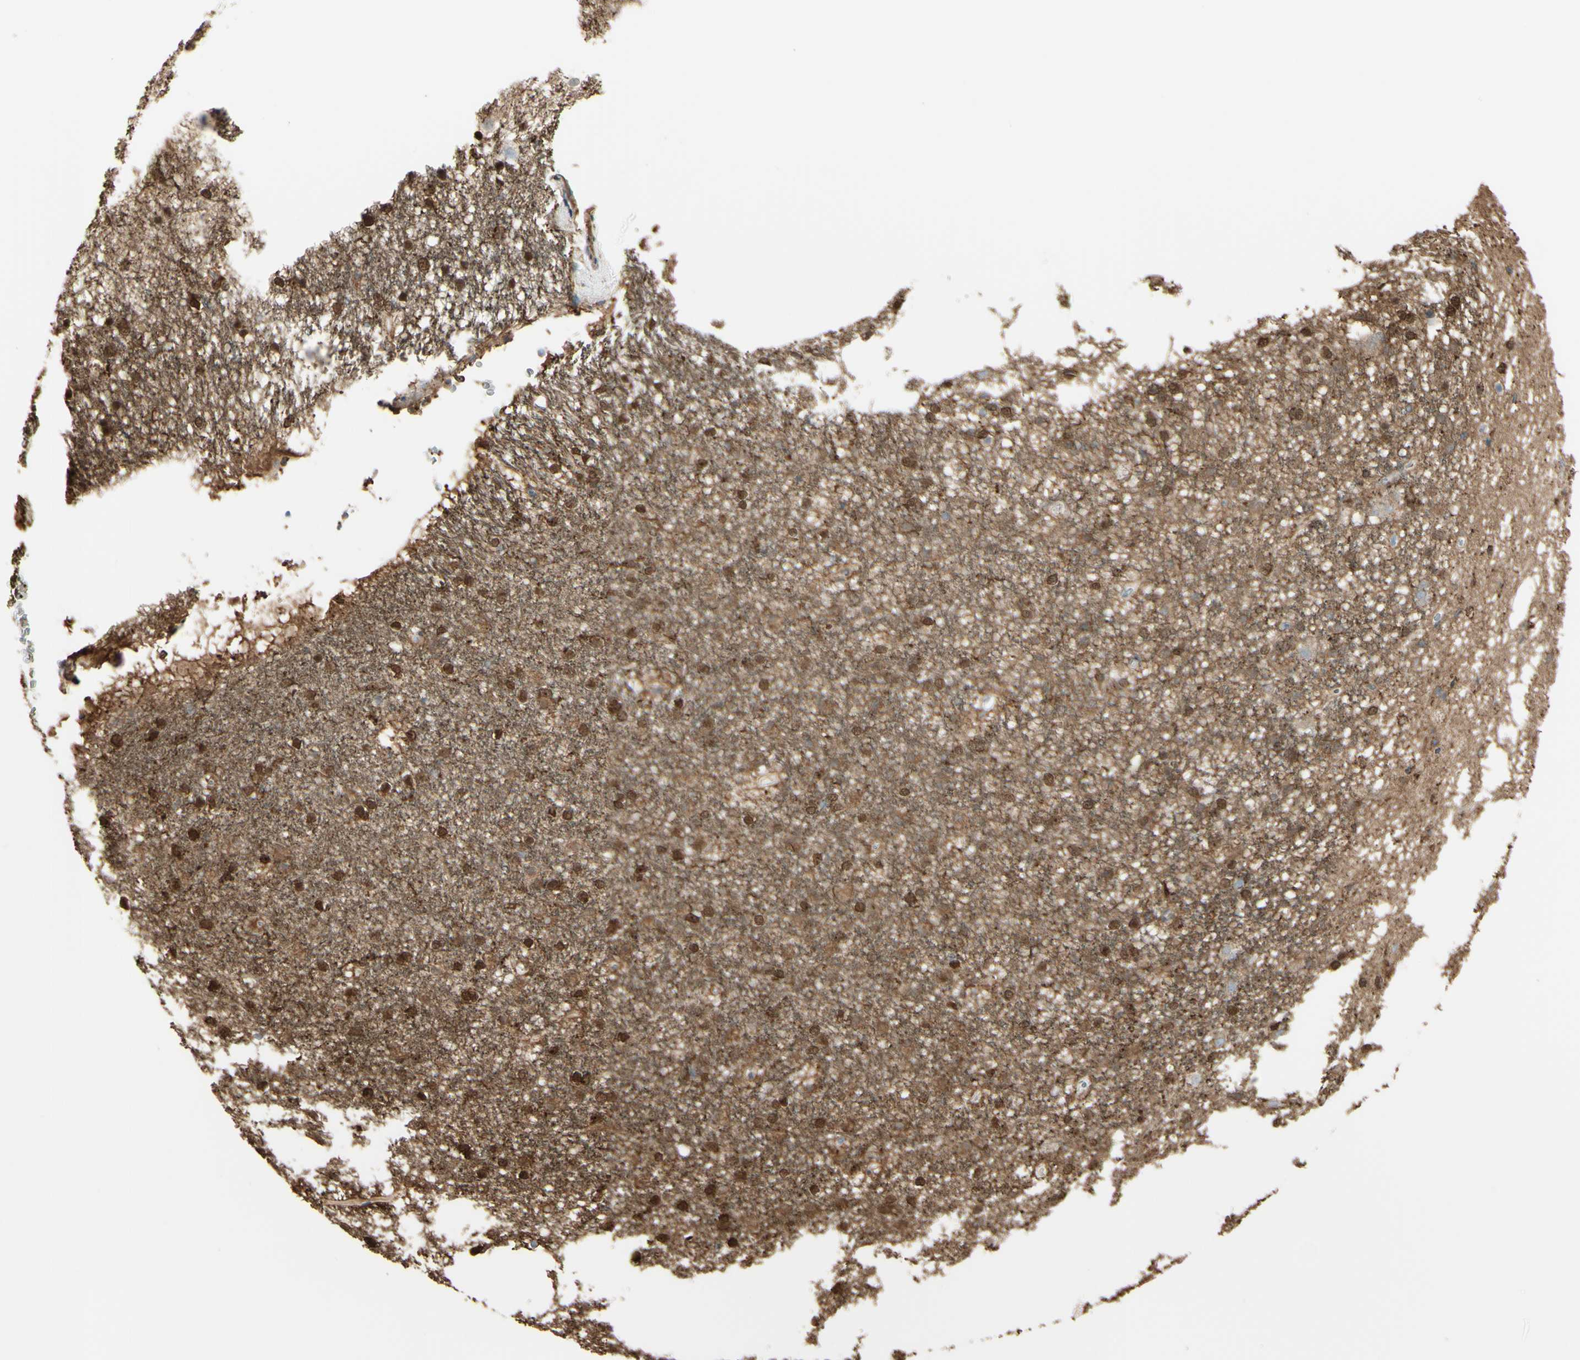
{"staining": {"intensity": "strong", "quantity": "<25%", "location": "cytoplasmic/membranous,nuclear"}, "tissue": "caudate", "cell_type": "Glial cells", "image_type": "normal", "snomed": [{"axis": "morphology", "description": "Normal tissue, NOS"}, {"axis": "topography", "description": "Lateral ventricle wall"}], "caption": "Immunohistochemistry (IHC) of normal human caudate exhibits medium levels of strong cytoplasmic/membranous,nuclear staining in approximately <25% of glial cells.", "gene": "GSN", "patient": {"sex": "female", "age": 19}}